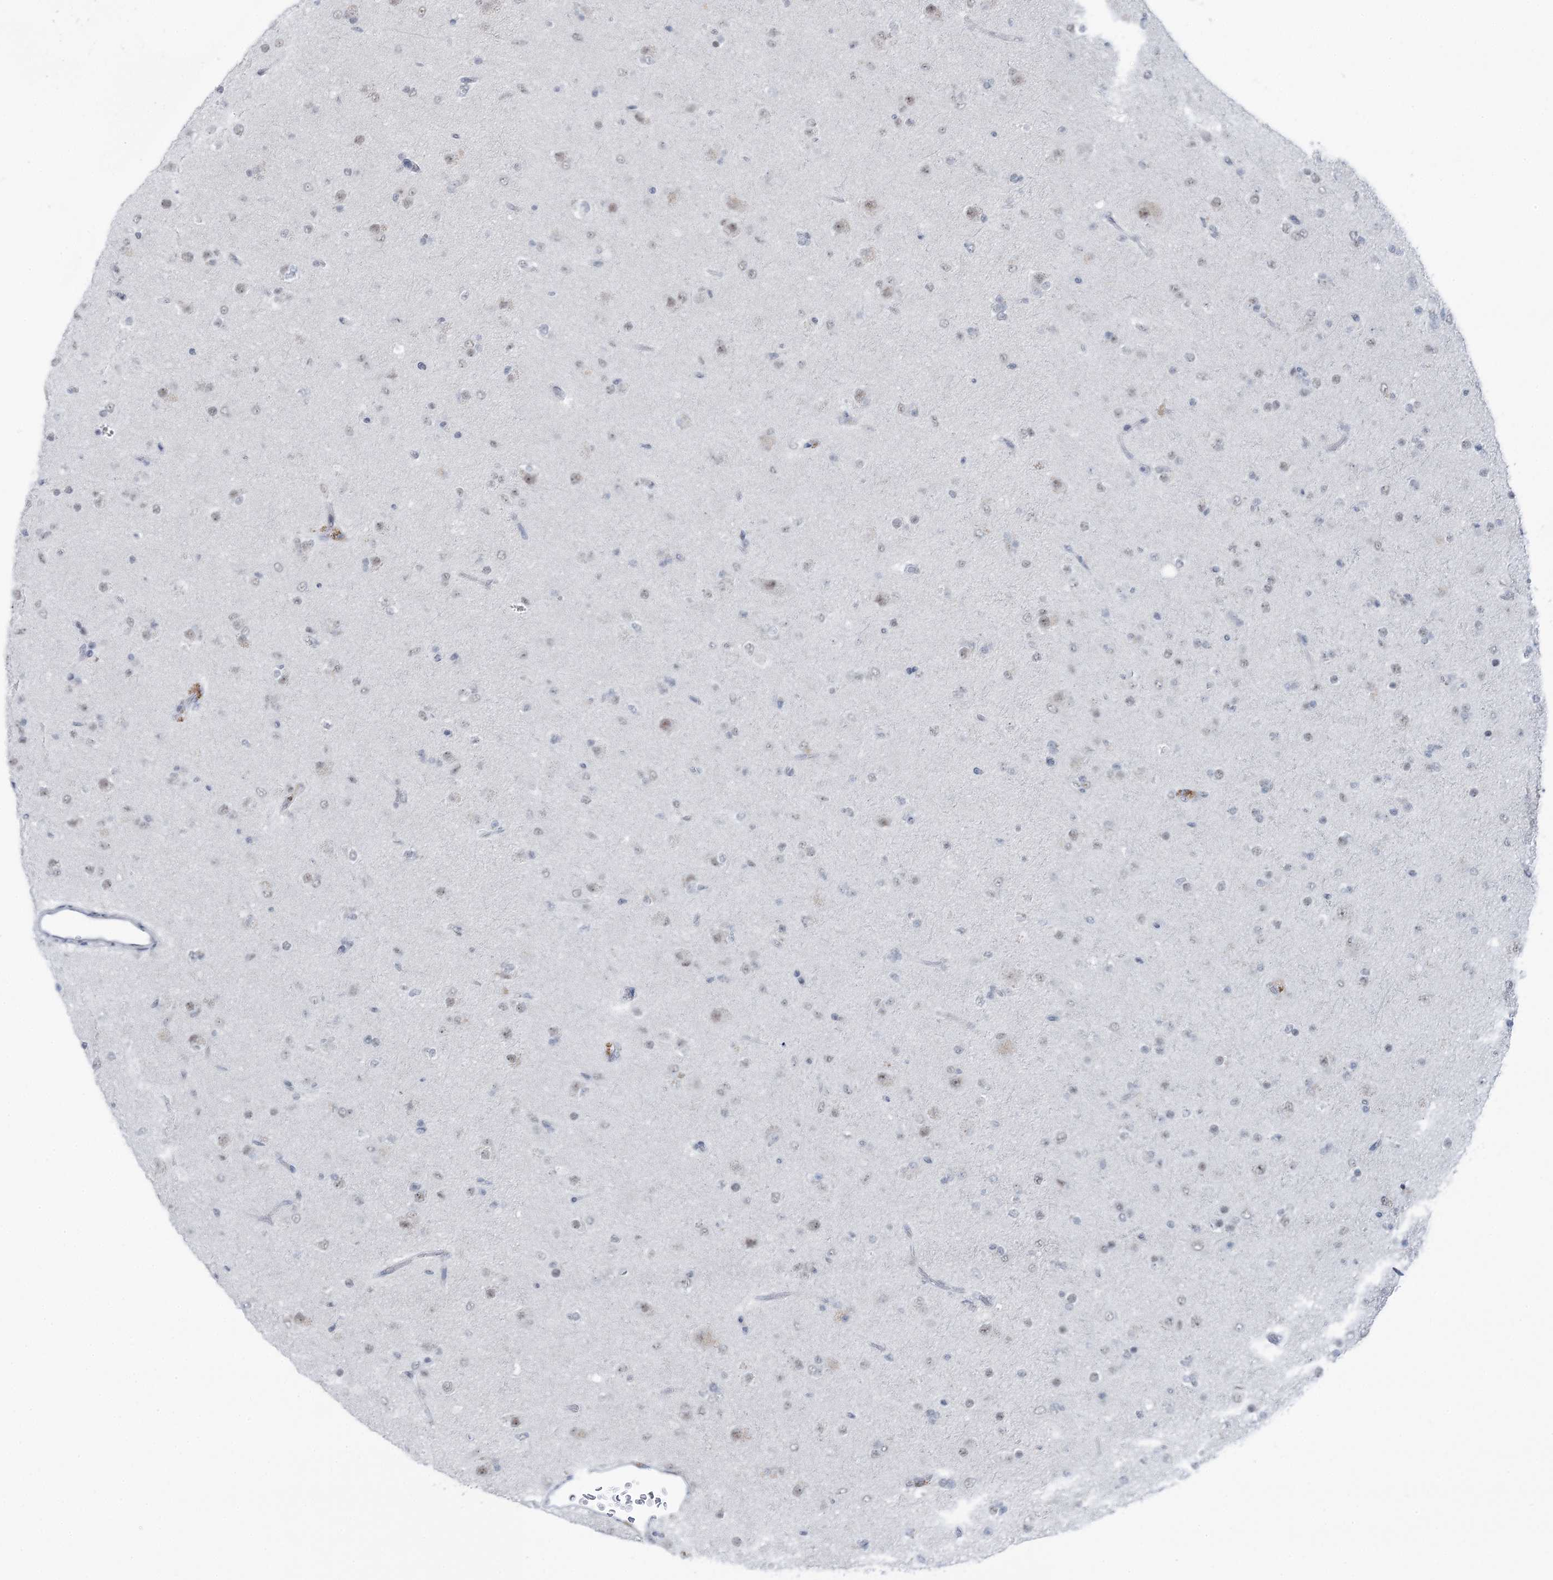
{"staining": {"intensity": "negative", "quantity": "none", "location": "none"}, "tissue": "glioma", "cell_type": "Tumor cells", "image_type": "cancer", "snomed": [{"axis": "morphology", "description": "Glioma, malignant, Low grade"}, {"axis": "topography", "description": "Brain"}], "caption": "The IHC histopathology image has no significant staining in tumor cells of glioma tissue.", "gene": "STEEP1", "patient": {"sex": "male", "age": 65}}